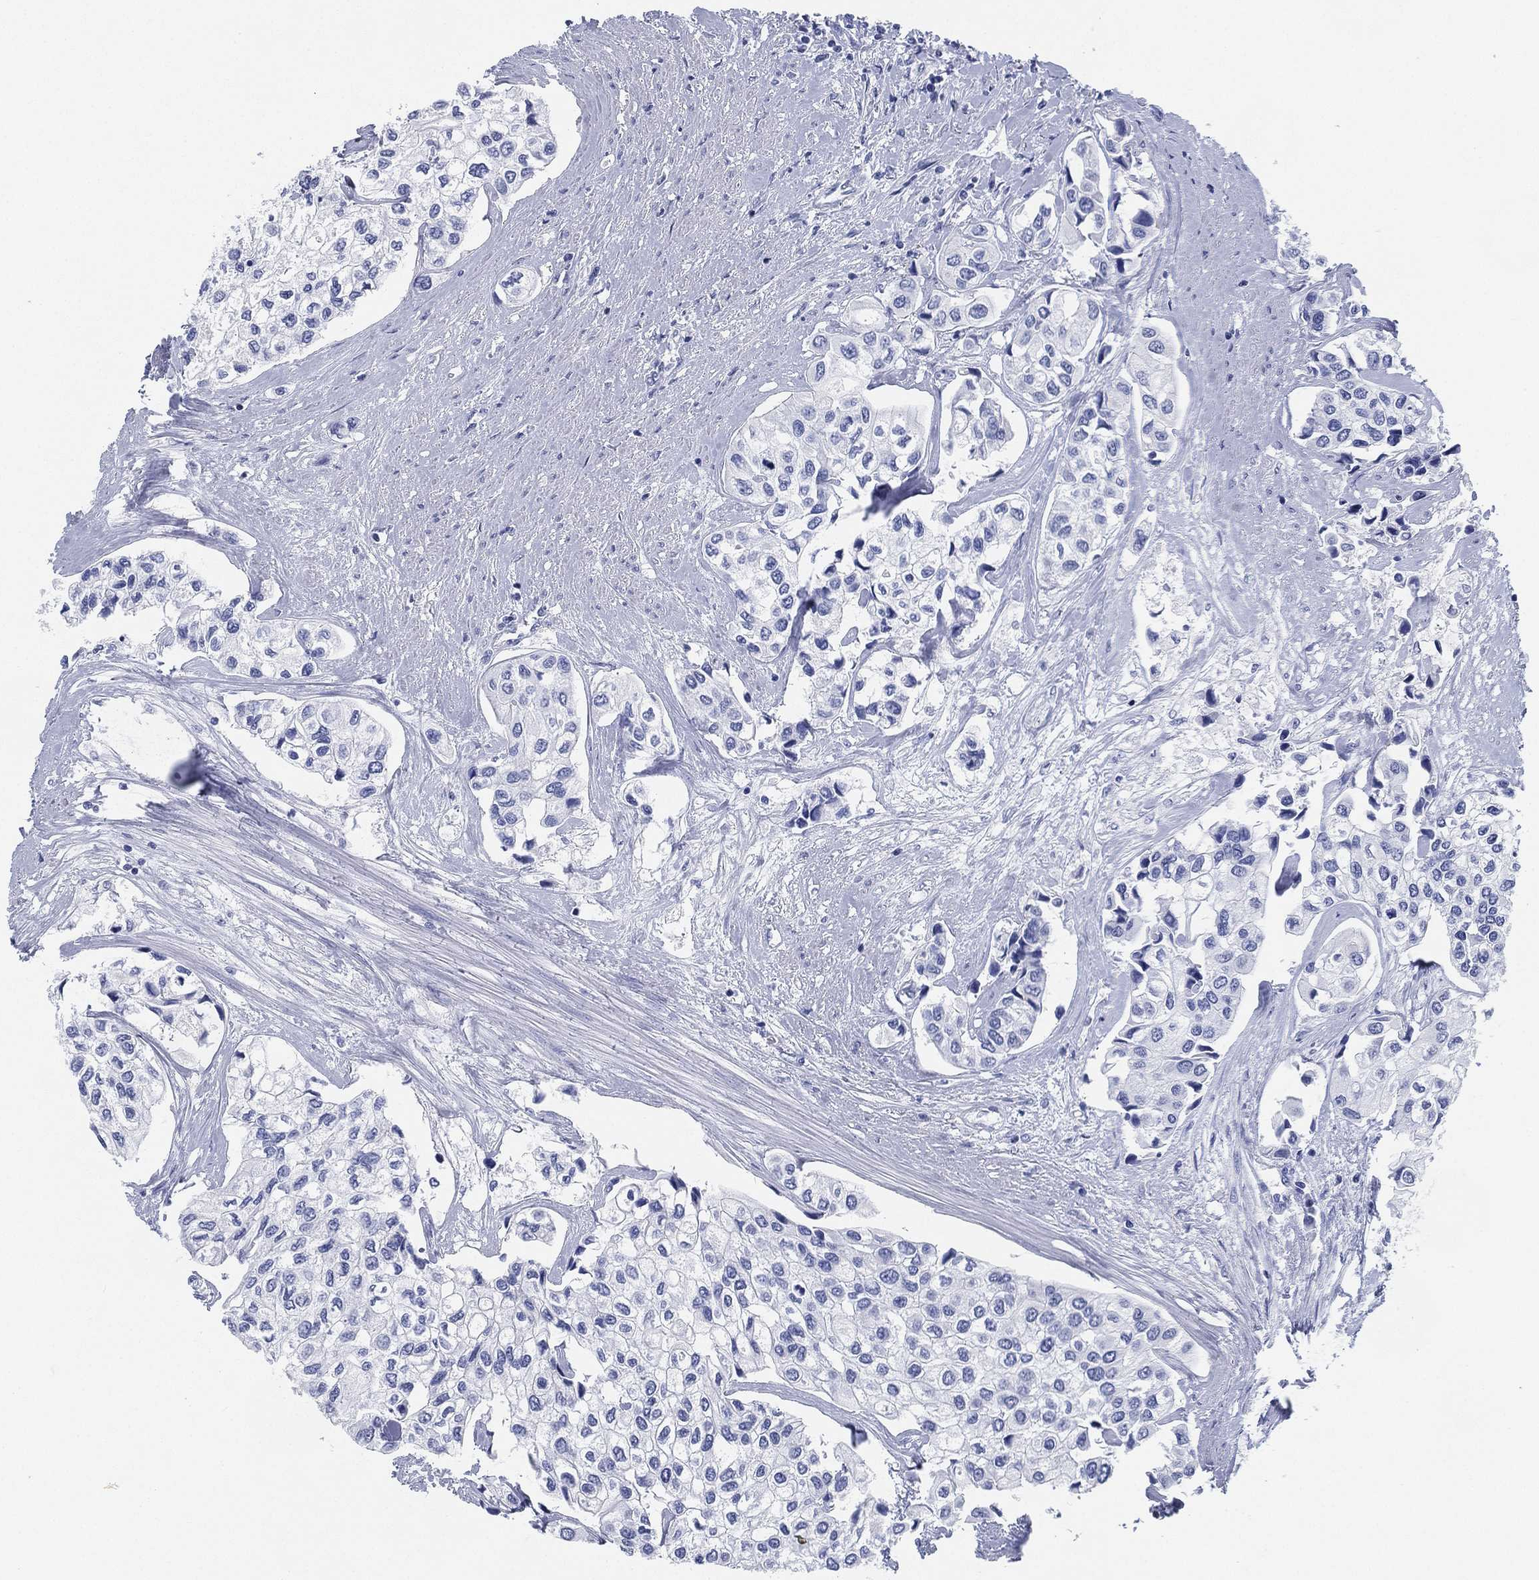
{"staining": {"intensity": "negative", "quantity": "none", "location": "none"}, "tissue": "urothelial cancer", "cell_type": "Tumor cells", "image_type": "cancer", "snomed": [{"axis": "morphology", "description": "Urothelial carcinoma, High grade"}, {"axis": "topography", "description": "Urinary bladder"}], "caption": "Micrograph shows no protein staining in tumor cells of high-grade urothelial carcinoma tissue. (Stains: DAB immunohistochemistry (IHC) with hematoxylin counter stain, Microscopy: brightfield microscopy at high magnification).", "gene": "DEFB121", "patient": {"sex": "male", "age": 73}}